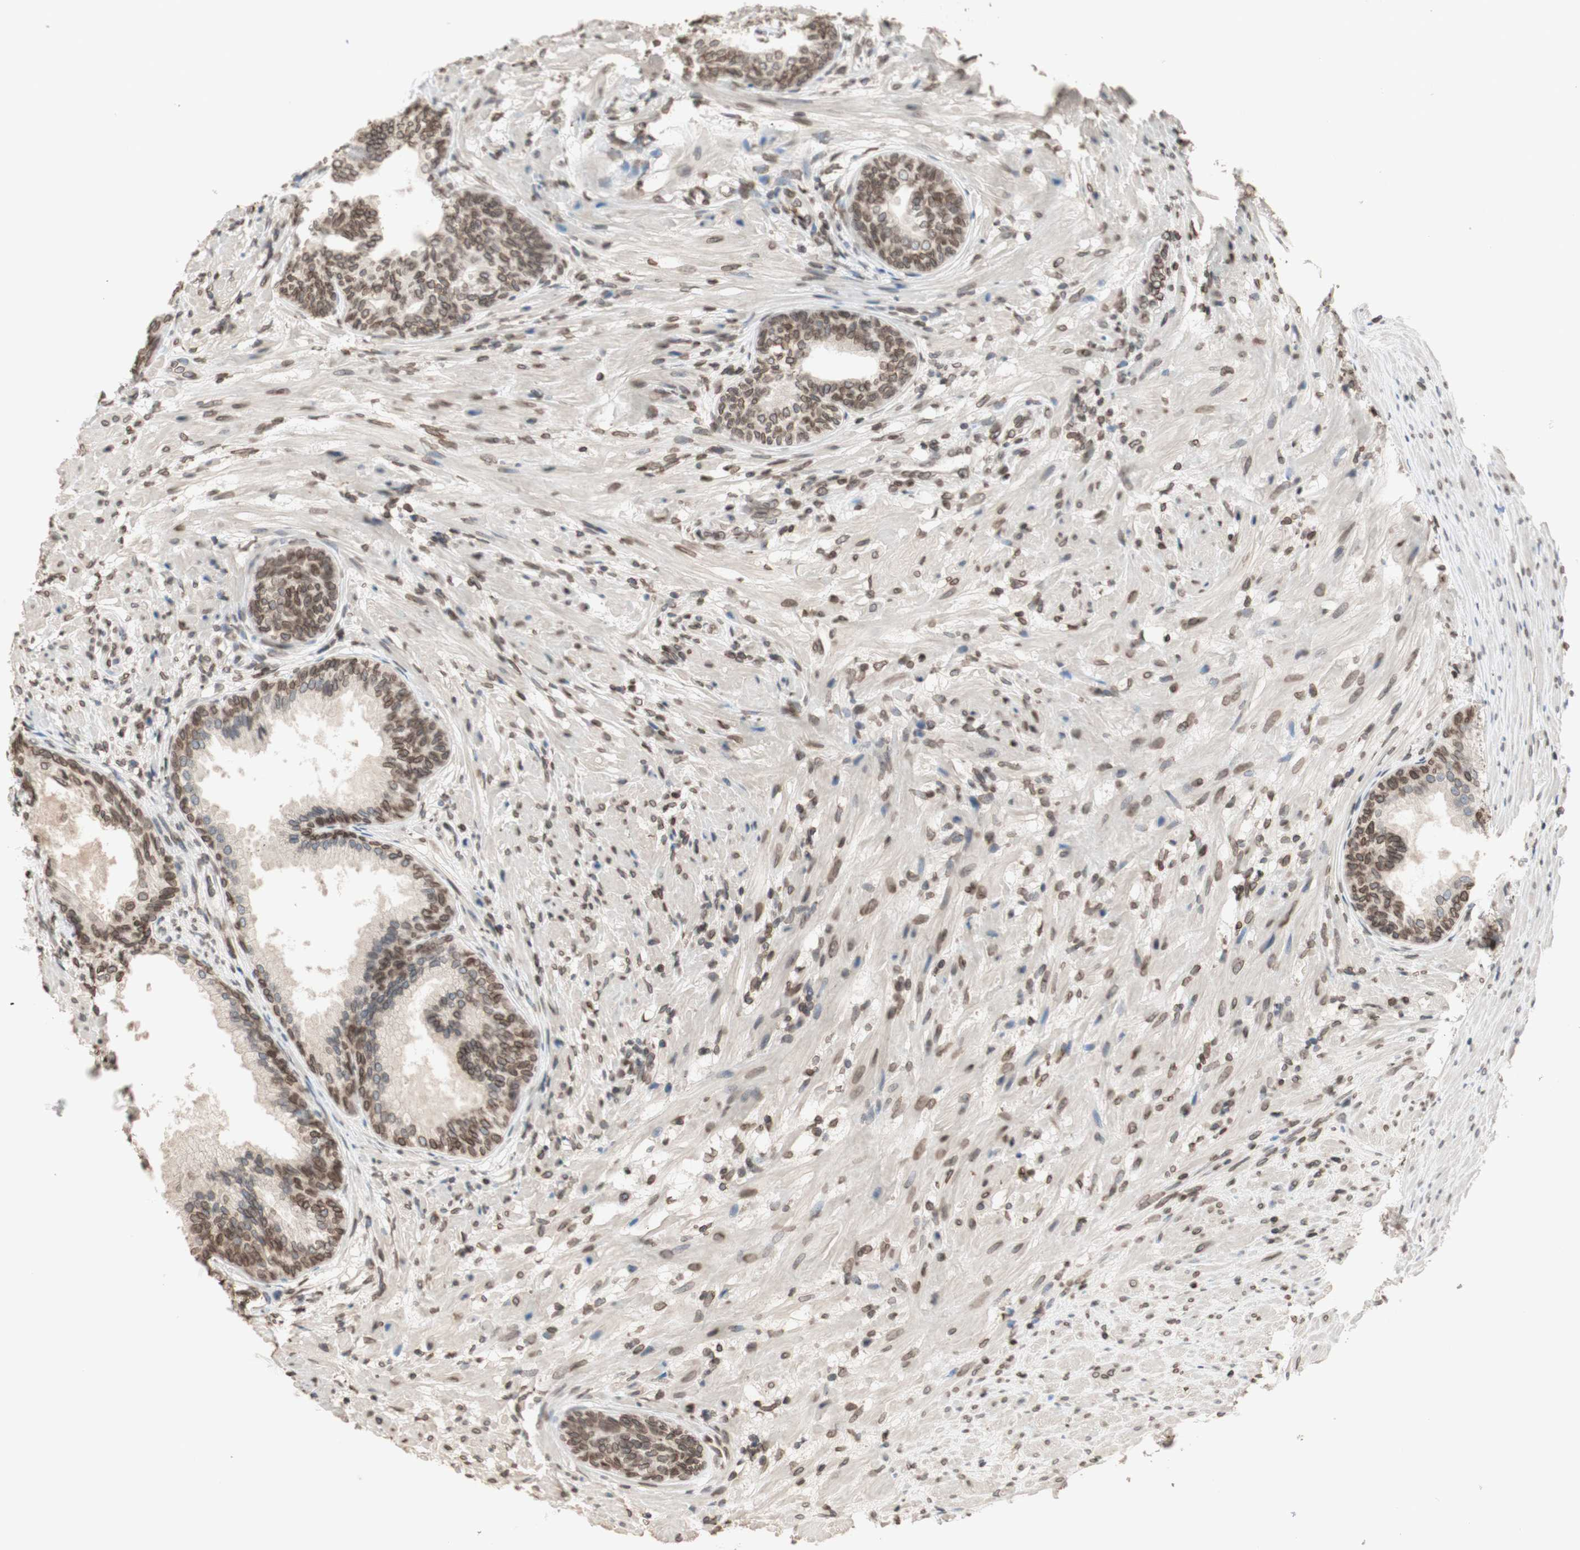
{"staining": {"intensity": "moderate", "quantity": ">75%", "location": "cytoplasmic/membranous,nuclear"}, "tissue": "prostate", "cell_type": "Glandular cells", "image_type": "normal", "snomed": [{"axis": "morphology", "description": "Normal tissue, NOS"}, {"axis": "topography", "description": "Prostate"}], "caption": "Immunohistochemical staining of normal human prostate reveals moderate cytoplasmic/membranous,nuclear protein positivity in approximately >75% of glandular cells. (IHC, brightfield microscopy, high magnification).", "gene": "TMPO", "patient": {"sex": "male", "age": 76}}